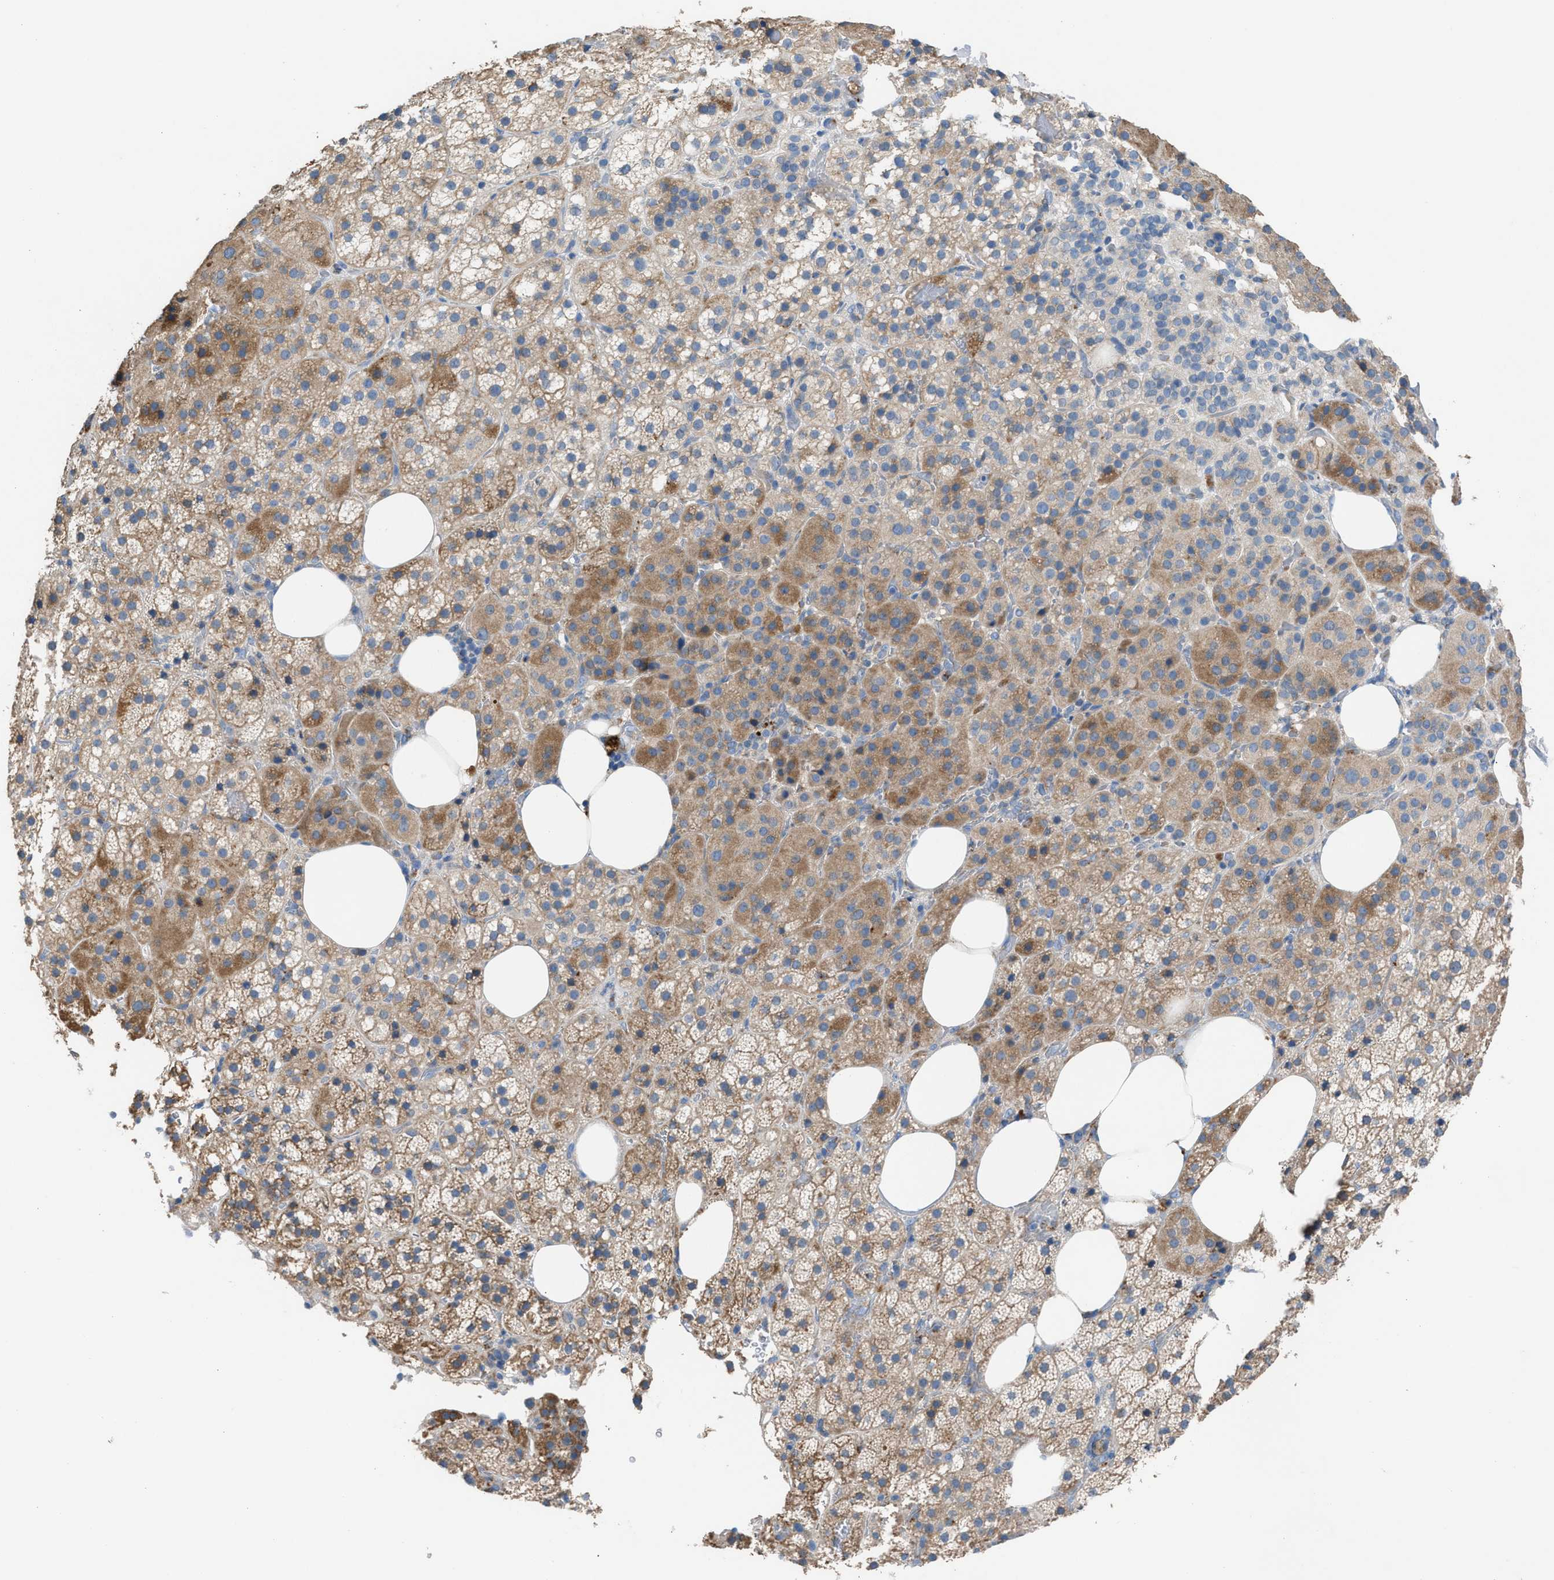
{"staining": {"intensity": "moderate", "quantity": ">75%", "location": "cytoplasmic/membranous"}, "tissue": "adrenal gland", "cell_type": "Glandular cells", "image_type": "normal", "snomed": [{"axis": "morphology", "description": "Normal tissue, NOS"}, {"axis": "topography", "description": "Adrenal gland"}], "caption": "Moderate cytoplasmic/membranous staining for a protein is seen in approximately >75% of glandular cells of normal adrenal gland using immunohistochemistry.", "gene": "AOAH", "patient": {"sex": "female", "age": 59}}